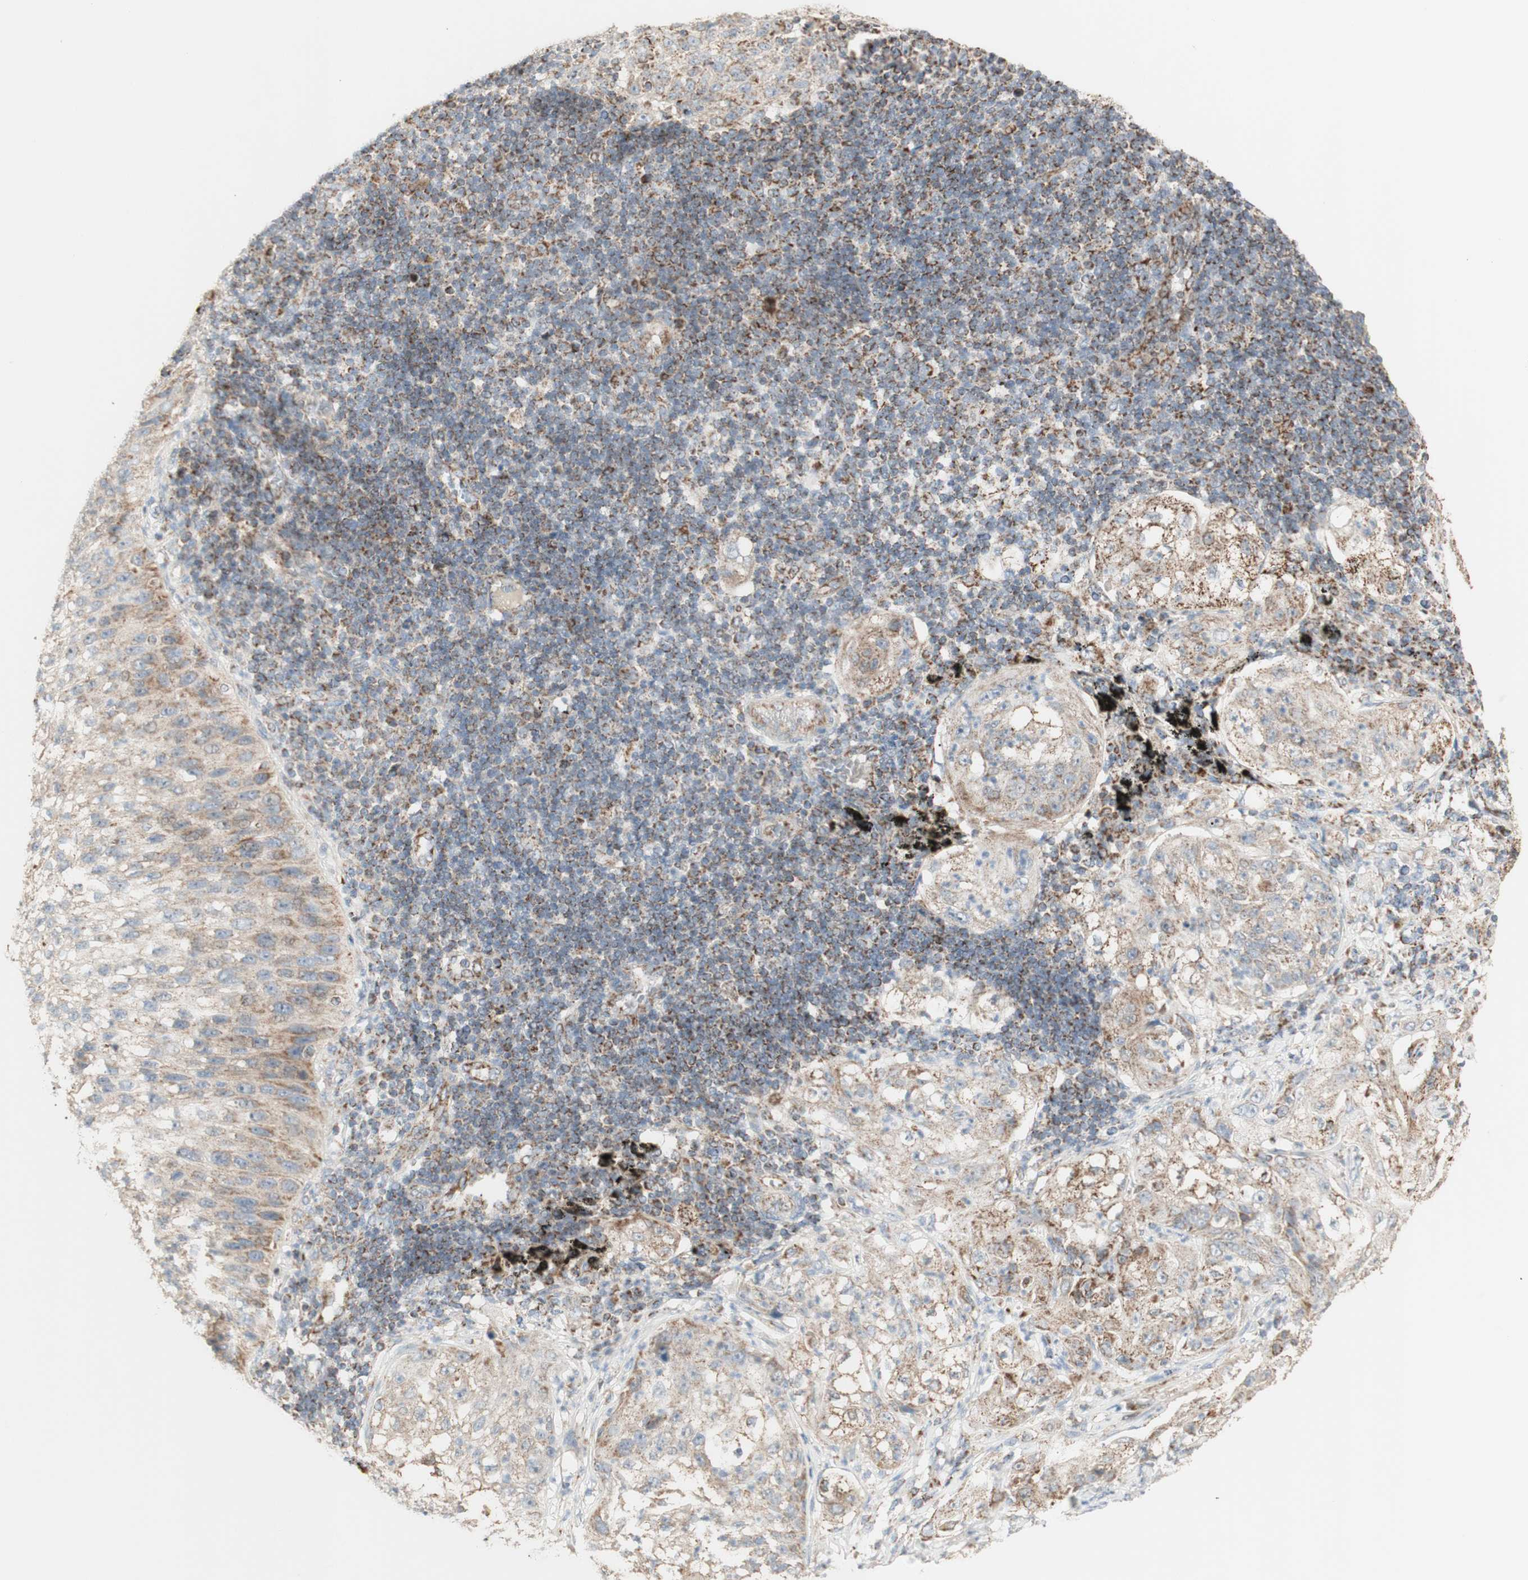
{"staining": {"intensity": "negative", "quantity": "none", "location": "none"}, "tissue": "lung cancer", "cell_type": "Tumor cells", "image_type": "cancer", "snomed": [{"axis": "morphology", "description": "Inflammation, NOS"}, {"axis": "morphology", "description": "Squamous cell carcinoma, NOS"}, {"axis": "topography", "description": "Lymph node"}, {"axis": "topography", "description": "Soft tissue"}, {"axis": "topography", "description": "Lung"}], "caption": "Protein analysis of squamous cell carcinoma (lung) shows no significant expression in tumor cells.", "gene": "LETM1", "patient": {"sex": "male", "age": 66}}